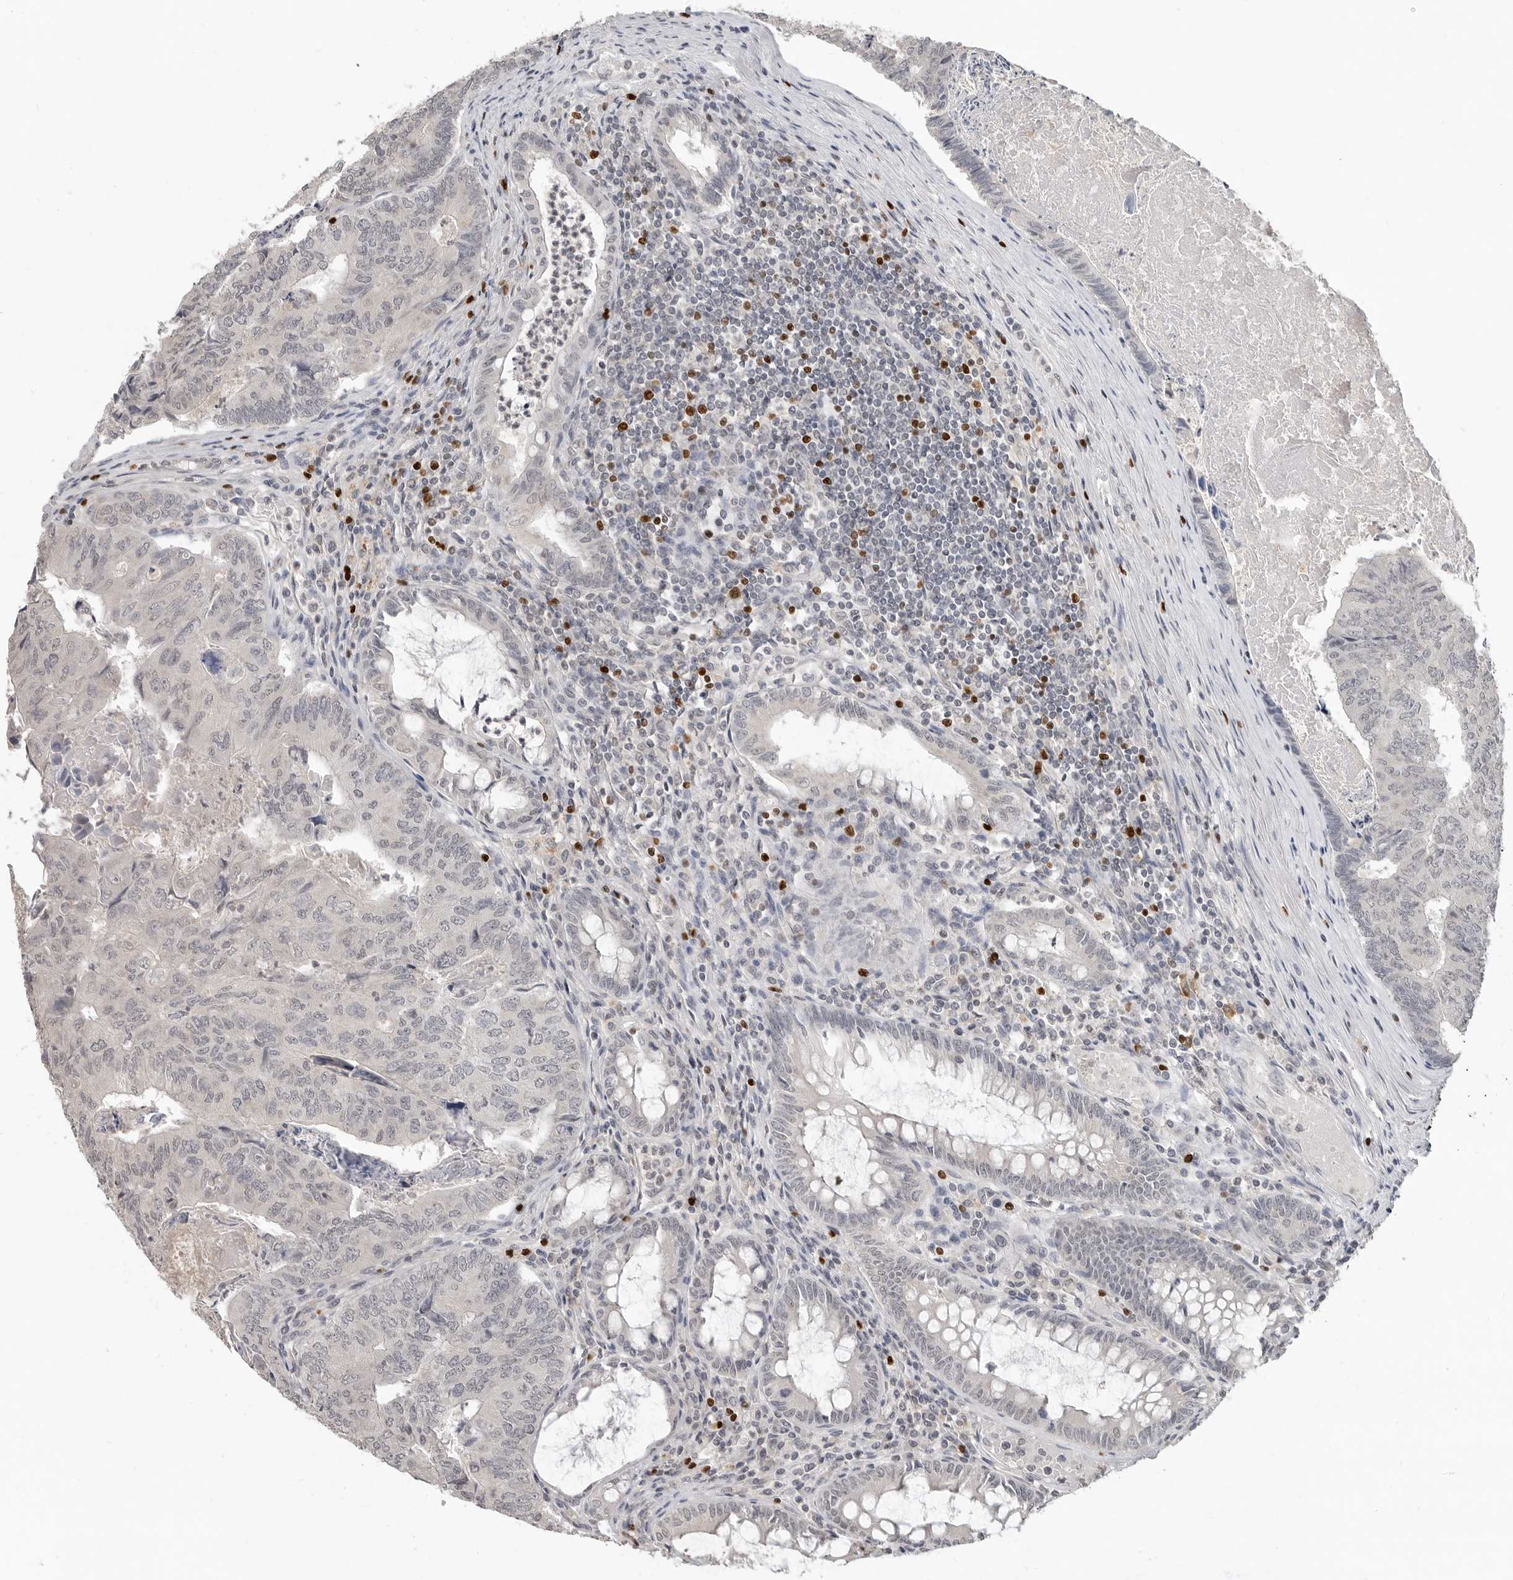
{"staining": {"intensity": "negative", "quantity": "none", "location": "none"}, "tissue": "colorectal cancer", "cell_type": "Tumor cells", "image_type": "cancer", "snomed": [{"axis": "morphology", "description": "Adenocarcinoma, NOS"}, {"axis": "topography", "description": "Colon"}], "caption": "The IHC image has no significant positivity in tumor cells of colorectal cancer tissue.", "gene": "FOXP3", "patient": {"sex": "female", "age": 67}}